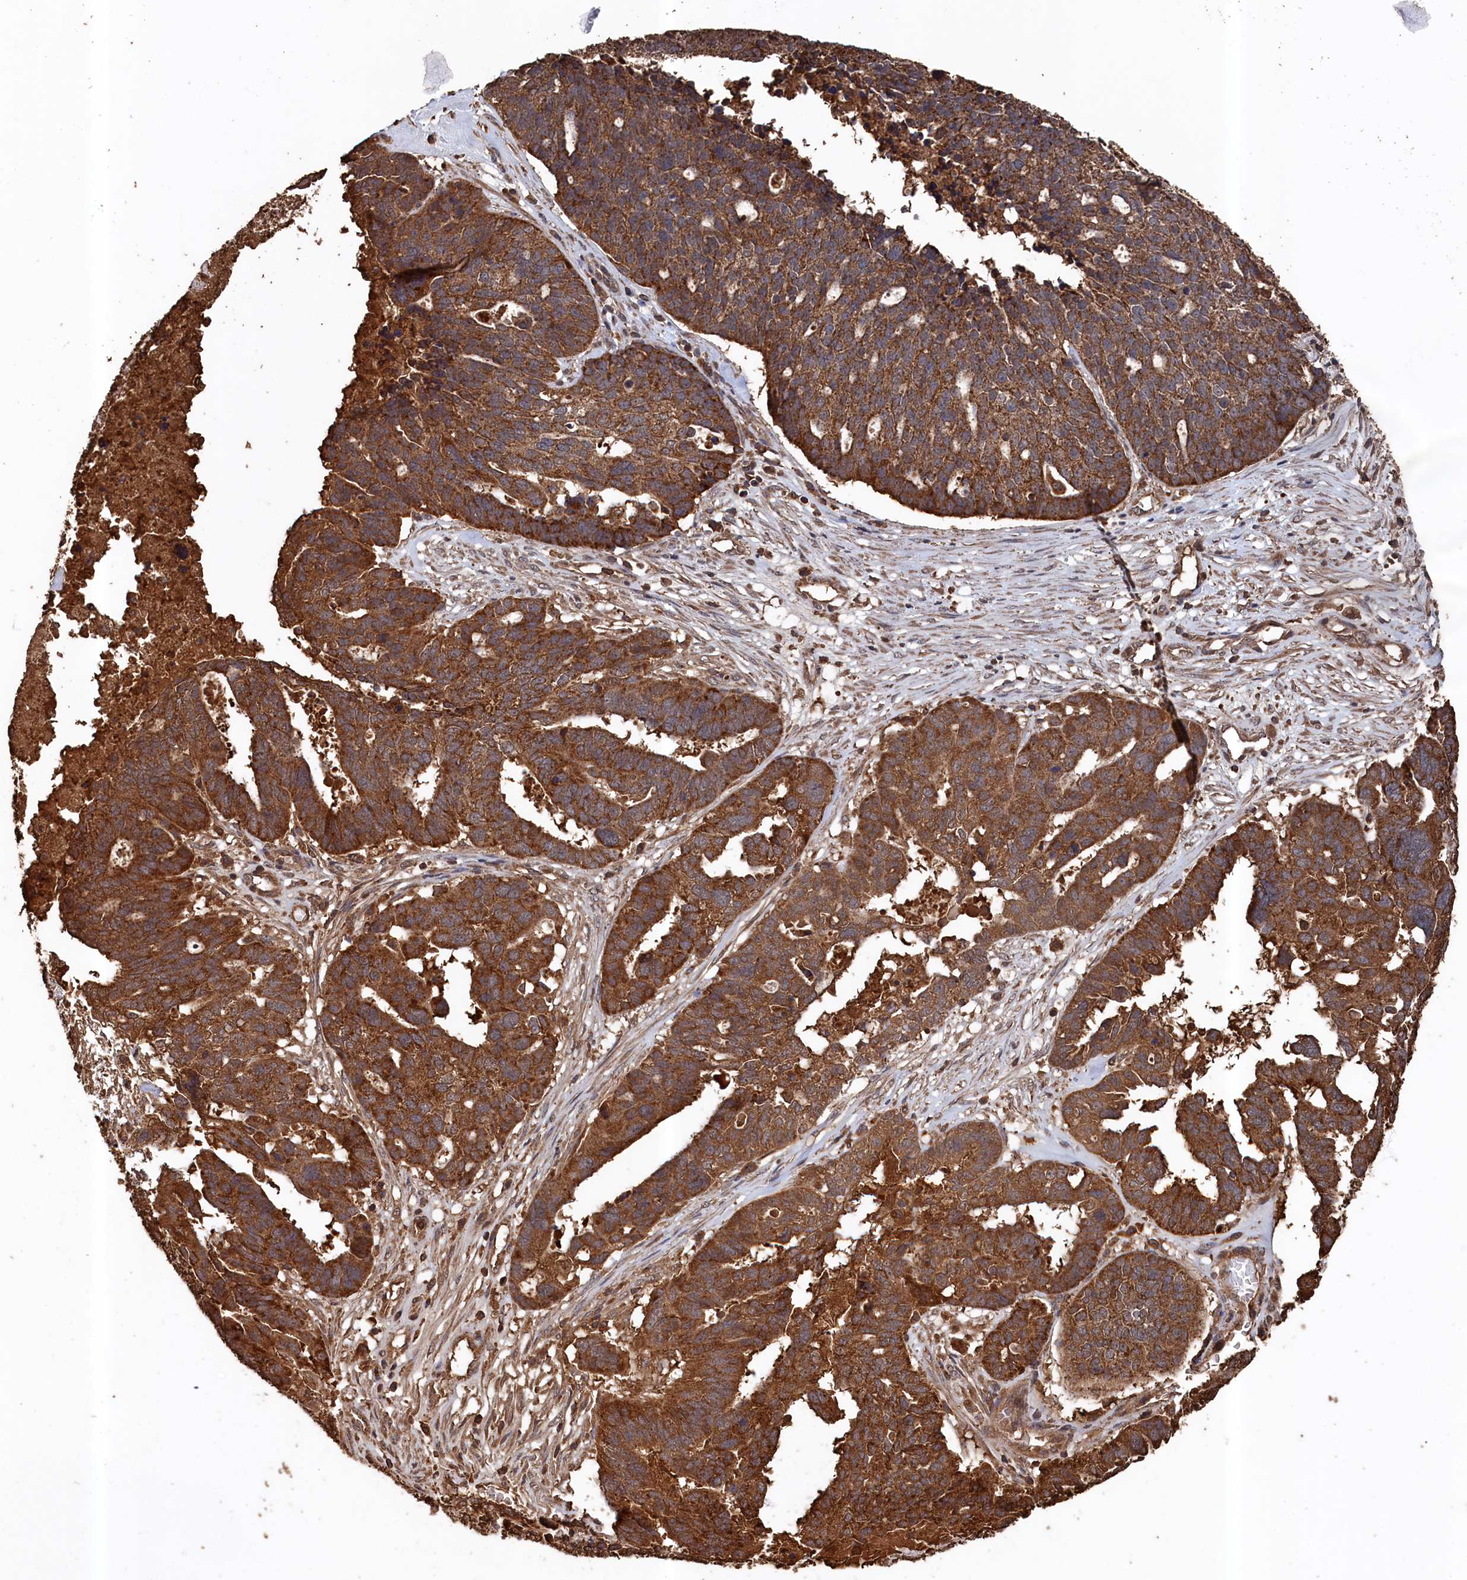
{"staining": {"intensity": "strong", "quantity": ">75%", "location": "cytoplasmic/membranous"}, "tissue": "ovarian cancer", "cell_type": "Tumor cells", "image_type": "cancer", "snomed": [{"axis": "morphology", "description": "Cystadenocarcinoma, serous, NOS"}, {"axis": "topography", "description": "Ovary"}], "caption": "Immunohistochemistry of human ovarian cancer (serous cystadenocarcinoma) reveals high levels of strong cytoplasmic/membranous positivity in about >75% of tumor cells.", "gene": "SNX33", "patient": {"sex": "female", "age": 59}}